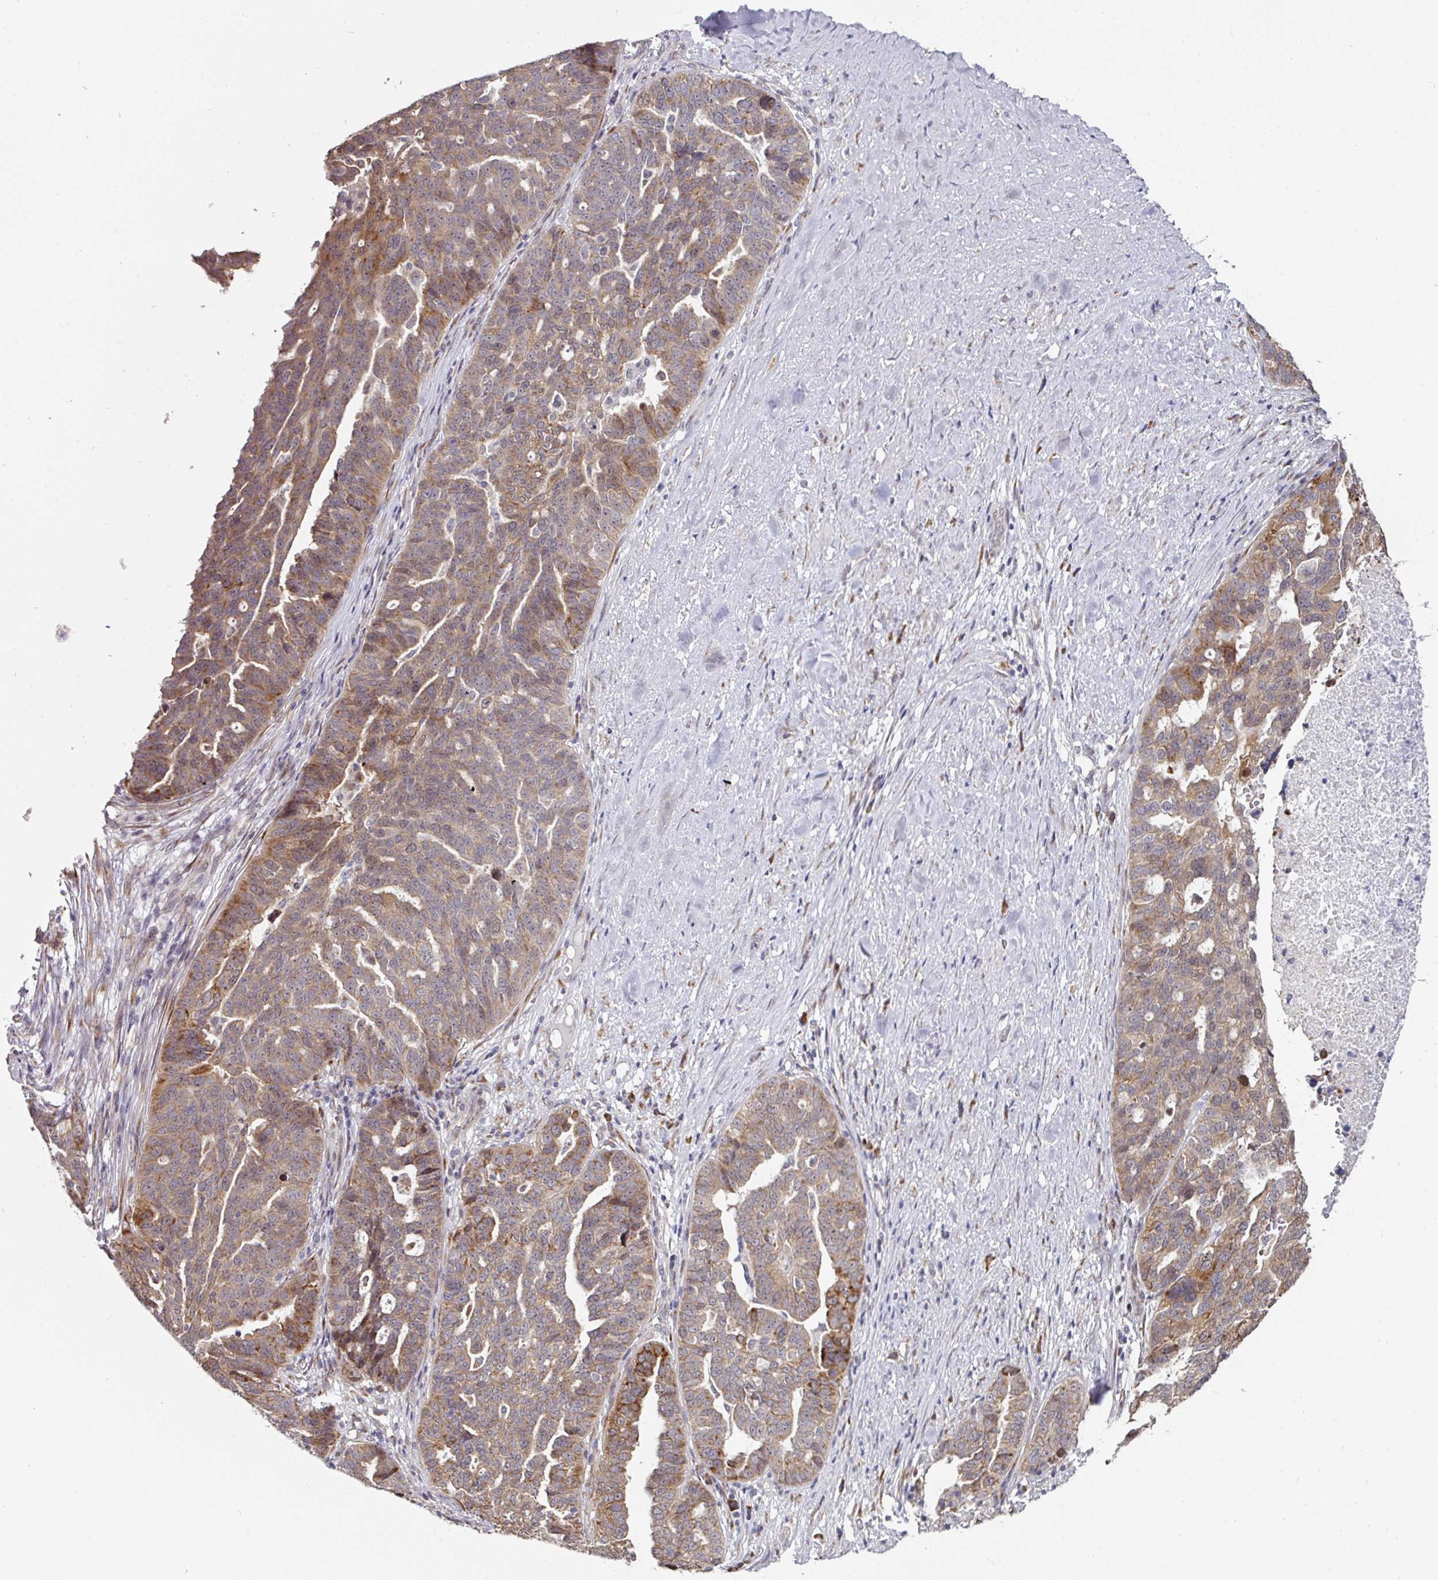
{"staining": {"intensity": "moderate", "quantity": ">75%", "location": "cytoplasmic/membranous"}, "tissue": "ovarian cancer", "cell_type": "Tumor cells", "image_type": "cancer", "snomed": [{"axis": "morphology", "description": "Cystadenocarcinoma, serous, NOS"}, {"axis": "topography", "description": "Ovary"}], "caption": "DAB immunohistochemical staining of ovarian serous cystadenocarcinoma exhibits moderate cytoplasmic/membranous protein expression in about >75% of tumor cells.", "gene": "APOLD1", "patient": {"sex": "female", "age": 59}}